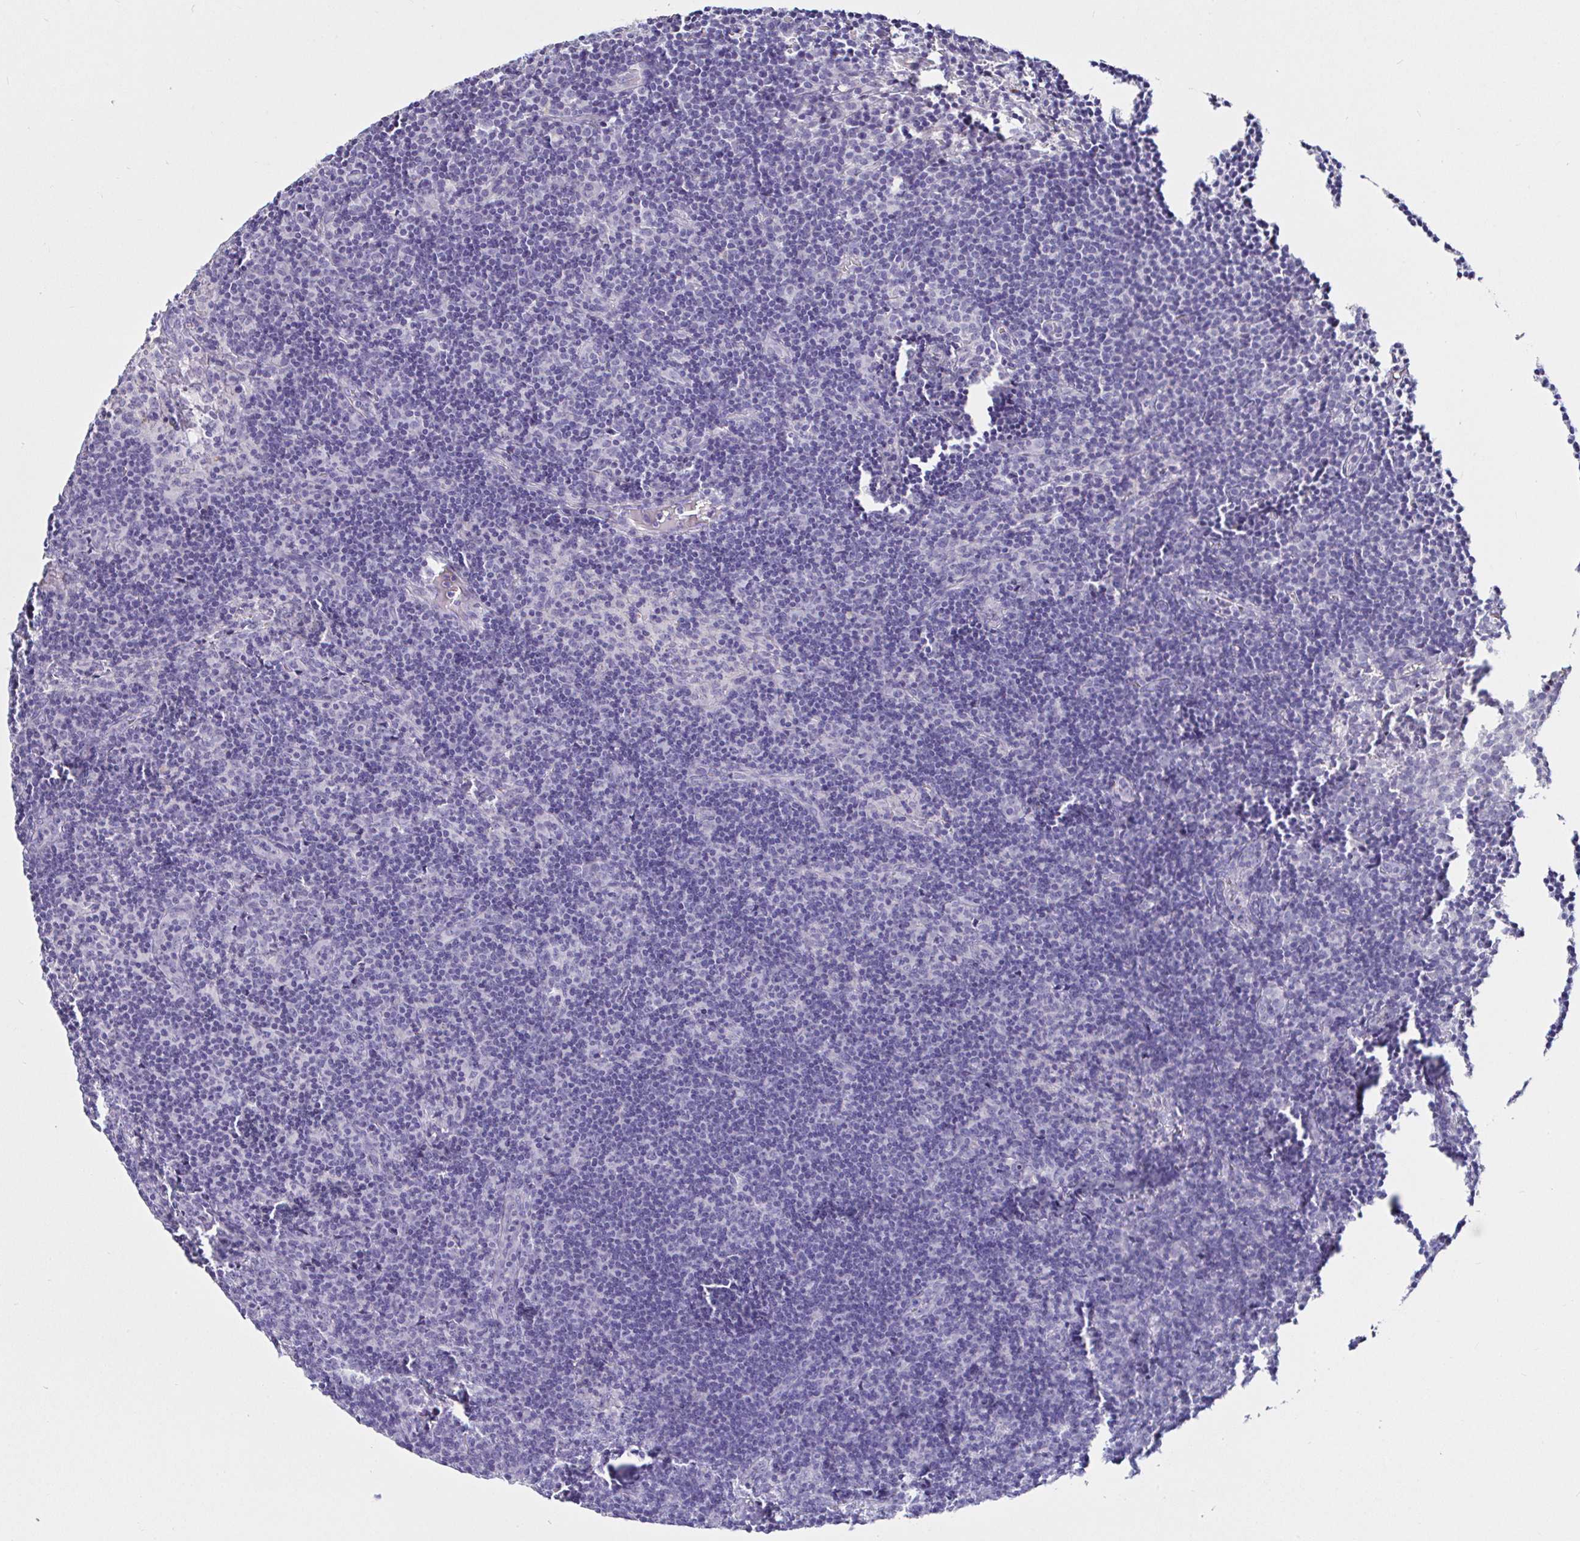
{"staining": {"intensity": "negative", "quantity": "none", "location": "none"}, "tissue": "lymph node", "cell_type": "Germinal center cells", "image_type": "normal", "snomed": [{"axis": "morphology", "description": "Normal tissue, NOS"}, {"axis": "topography", "description": "Lymph node"}], "caption": "IHC of normal human lymph node demonstrates no positivity in germinal center cells. Nuclei are stained in blue.", "gene": "SAA2", "patient": {"sex": "female", "age": 41}}